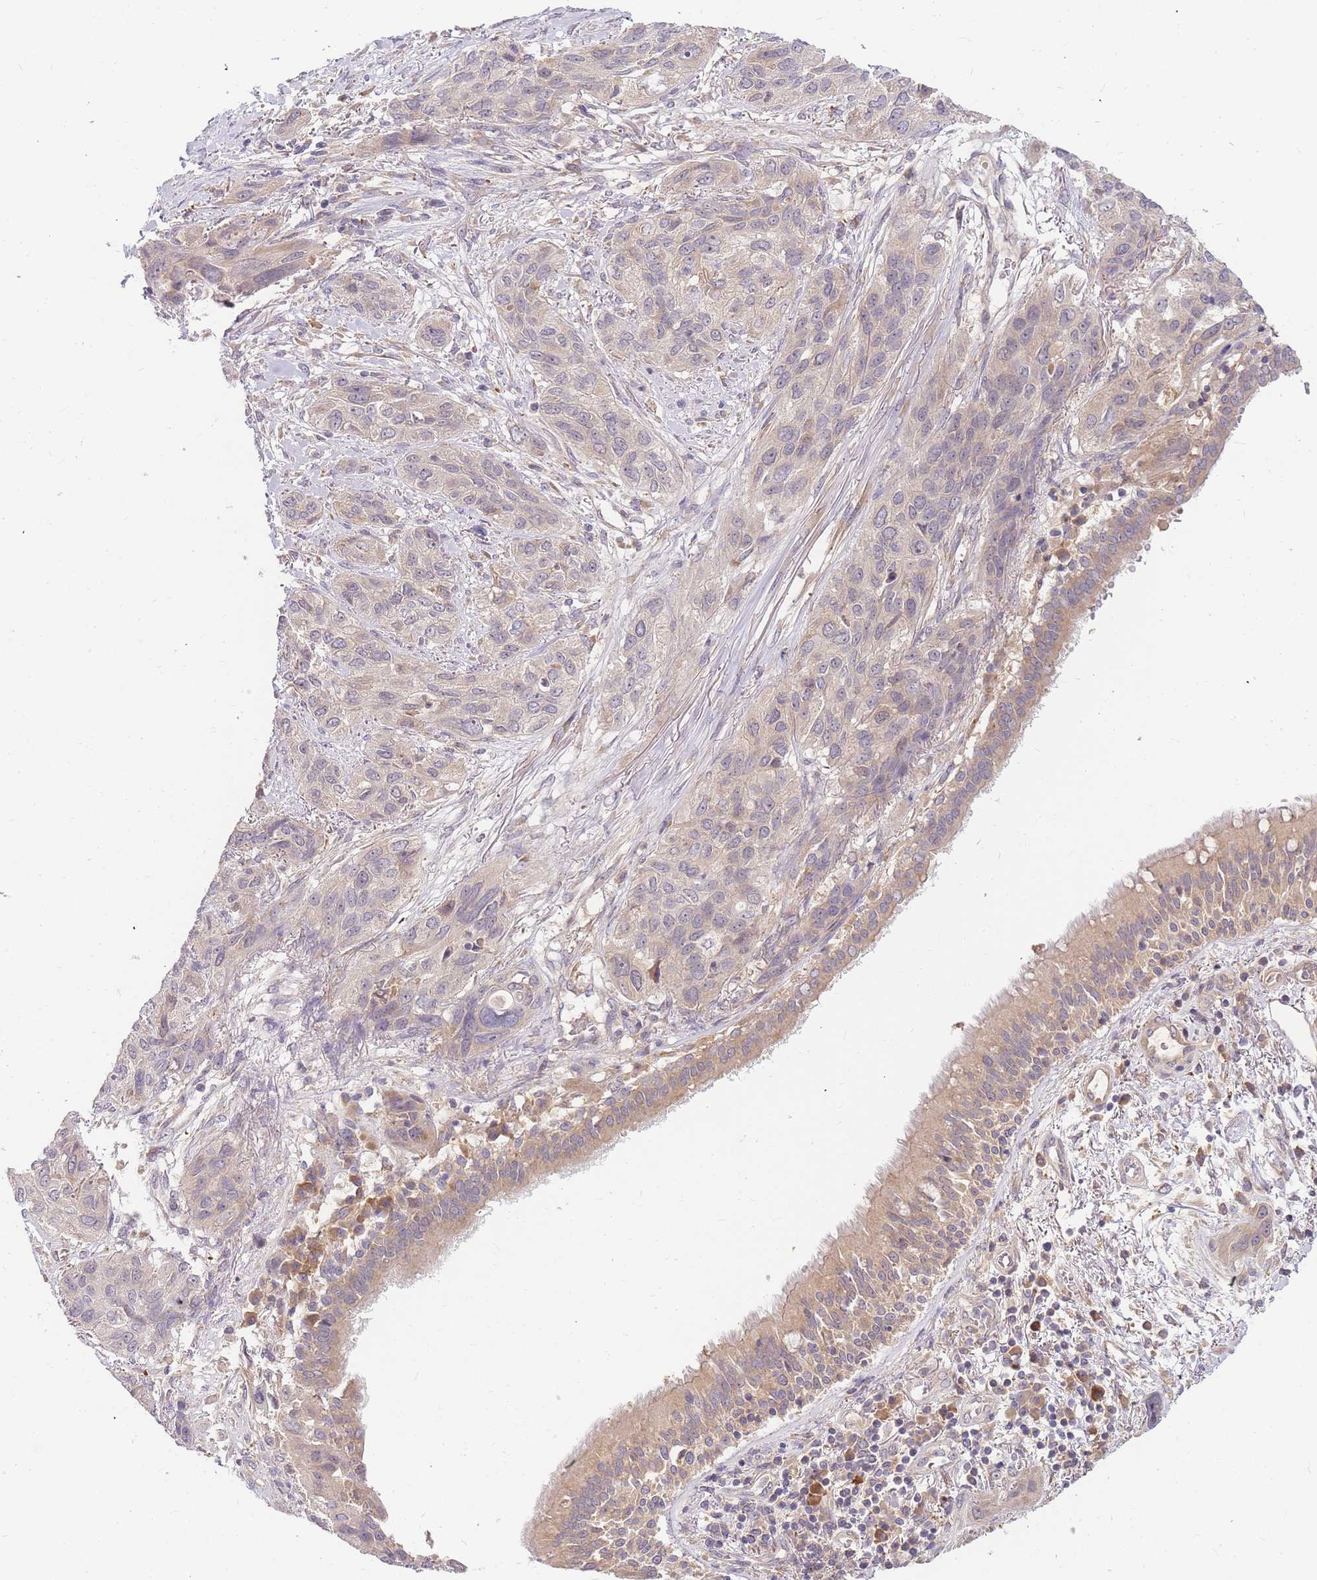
{"staining": {"intensity": "negative", "quantity": "none", "location": "none"}, "tissue": "lung cancer", "cell_type": "Tumor cells", "image_type": "cancer", "snomed": [{"axis": "morphology", "description": "Squamous cell carcinoma, NOS"}, {"axis": "topography", "description": "Lung"}], "caption": "IHC image of neoplastic tissue: lung cancer stained with DAB (3,3'-diaminobenzidine) demonstrates no significant protein staining in tumor cells.", "gene": "ZNF577", "patient": {"sex": "female", "age": 70}}